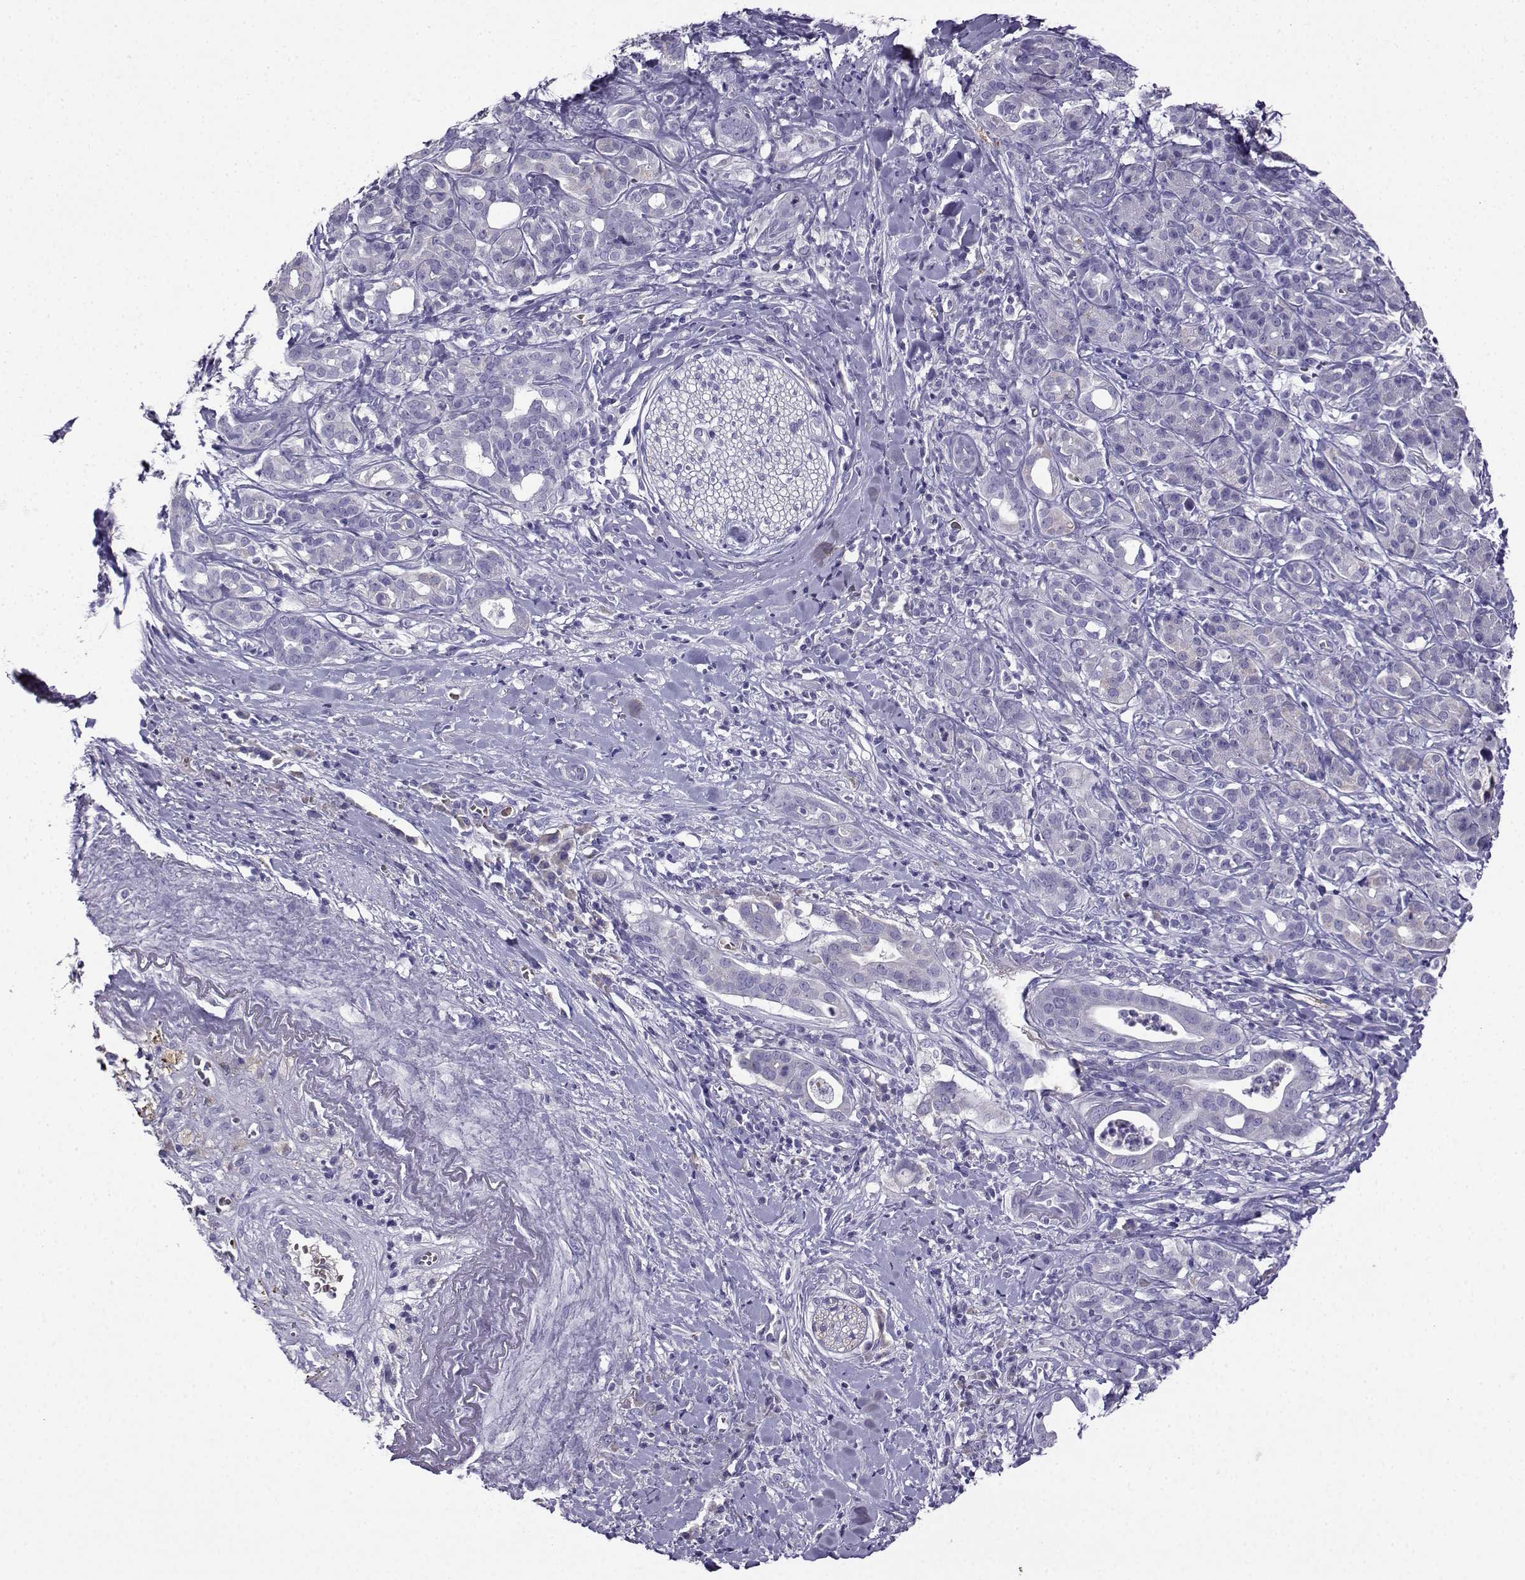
{"staining": {"intensity": "negative", "quantity": "none", "location": "none"}, "tissue": "pancreatic cancer", "cell_type": "Tumor cells", "image_type": "cancer", "snomed": [{"axis": "morphology", "description": "Adenocarcinoma, NOS"}, {"axis": "topography", "description": "Pancreas"}], "caption": "Immunohistochemistry micrograph of human pancreatic cancer stained for a protein (brown), which reveals no positivity in tumor cells. The staining is performed using DAB brown chromogen with nuclei counter-stained in using hematoxylin.", "gene": "LINGO1", "patient": {"sex": "male", "age": 61}}